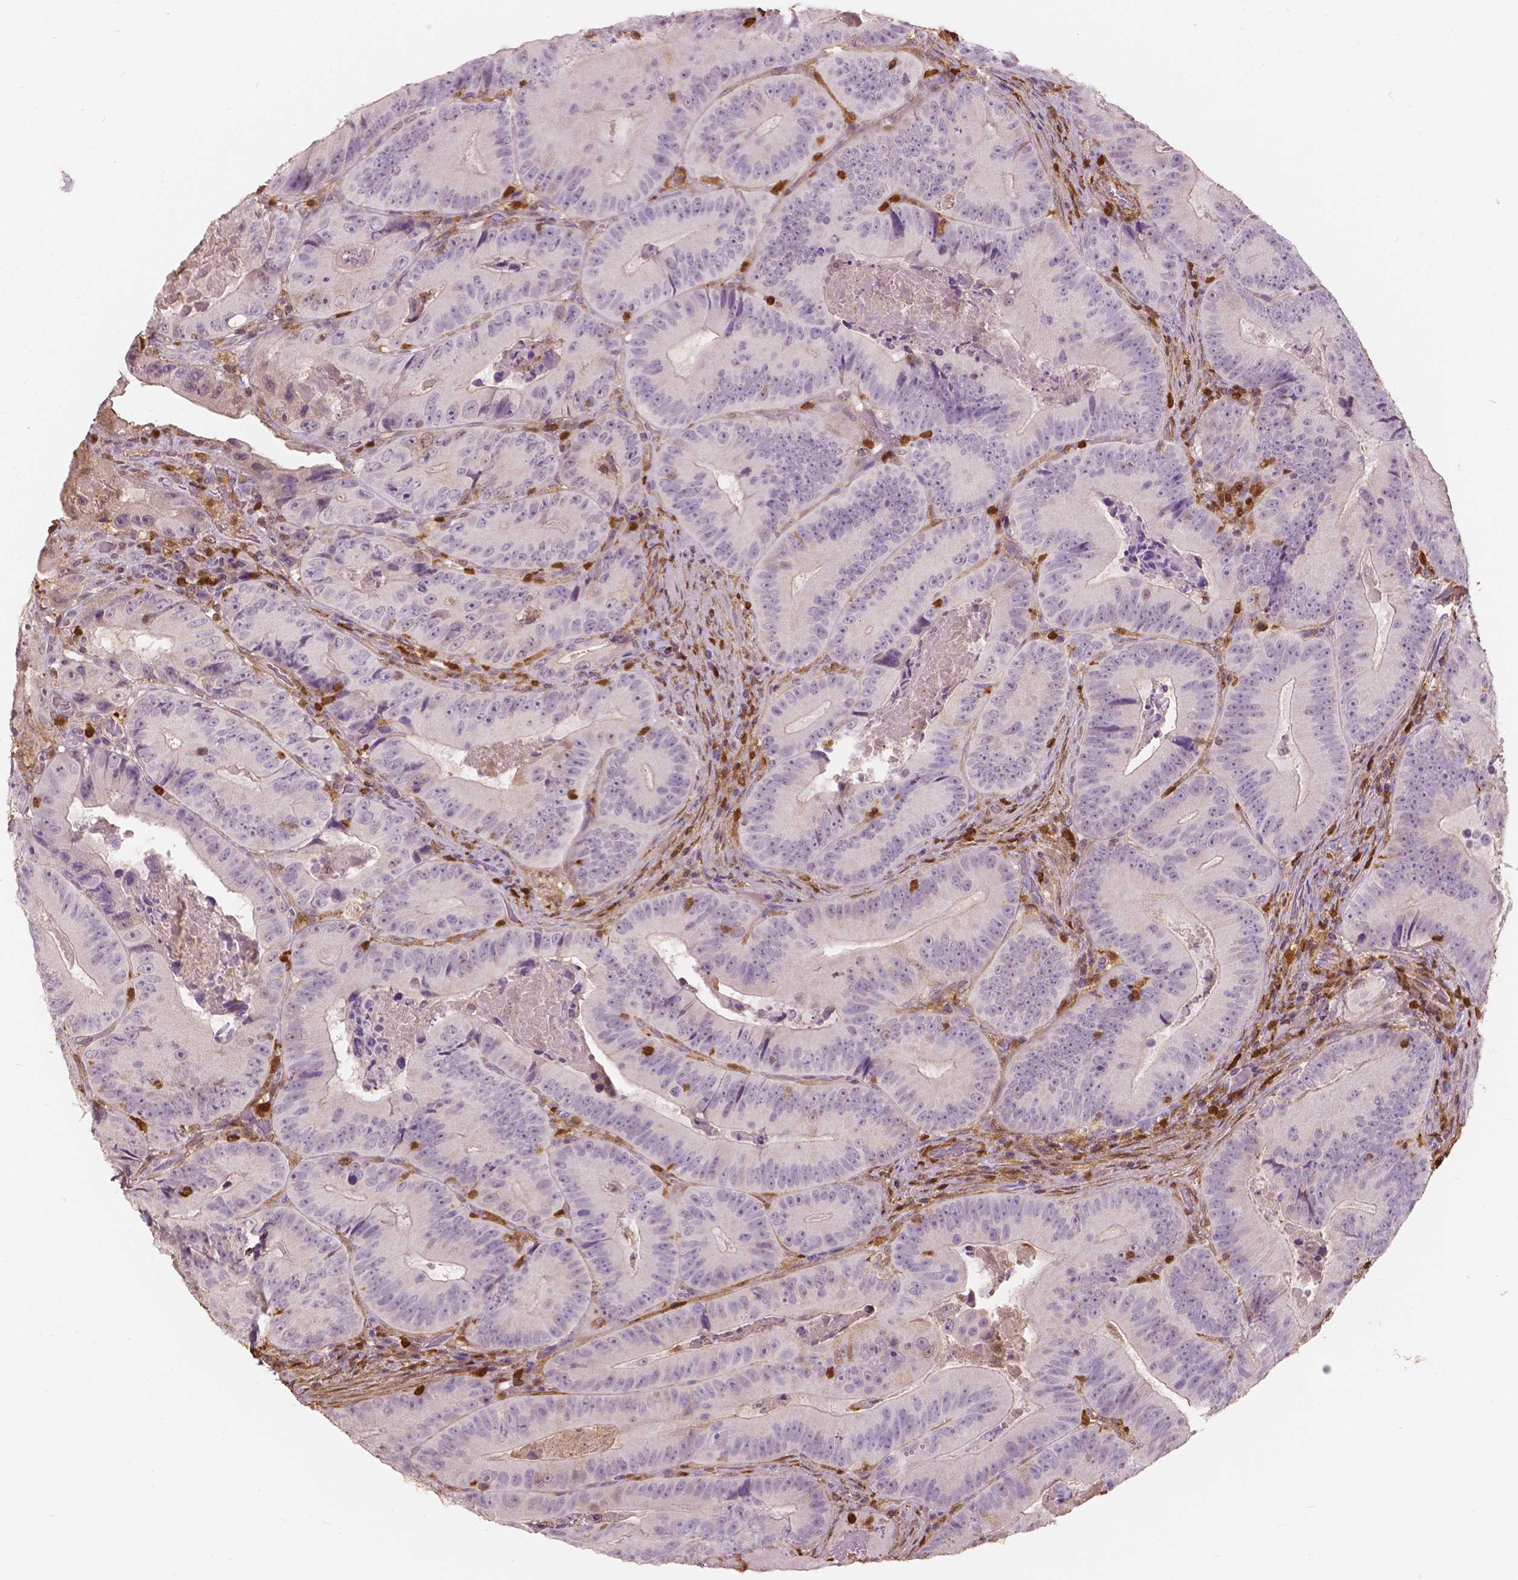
{"staining": {"intensity": "negative", "quantity": "none", "location": "none"}, "tissue": "colorectal cancer", "cell_type": "Tumor cells", "image_type": "cancer", "snomed": [{"axis": "morphology", "description": "Adenocarcinoma, NOS"}, {"axis": "topography", "description": "Colon"}], "caption": "High power microscopy image of an immunohistochemistry micrograph of colorectal adenocarcinoma, revealing no significant staining in tumor cells.", "gene": "S100A4", "patient": {"sex": "female", "age": 86}}